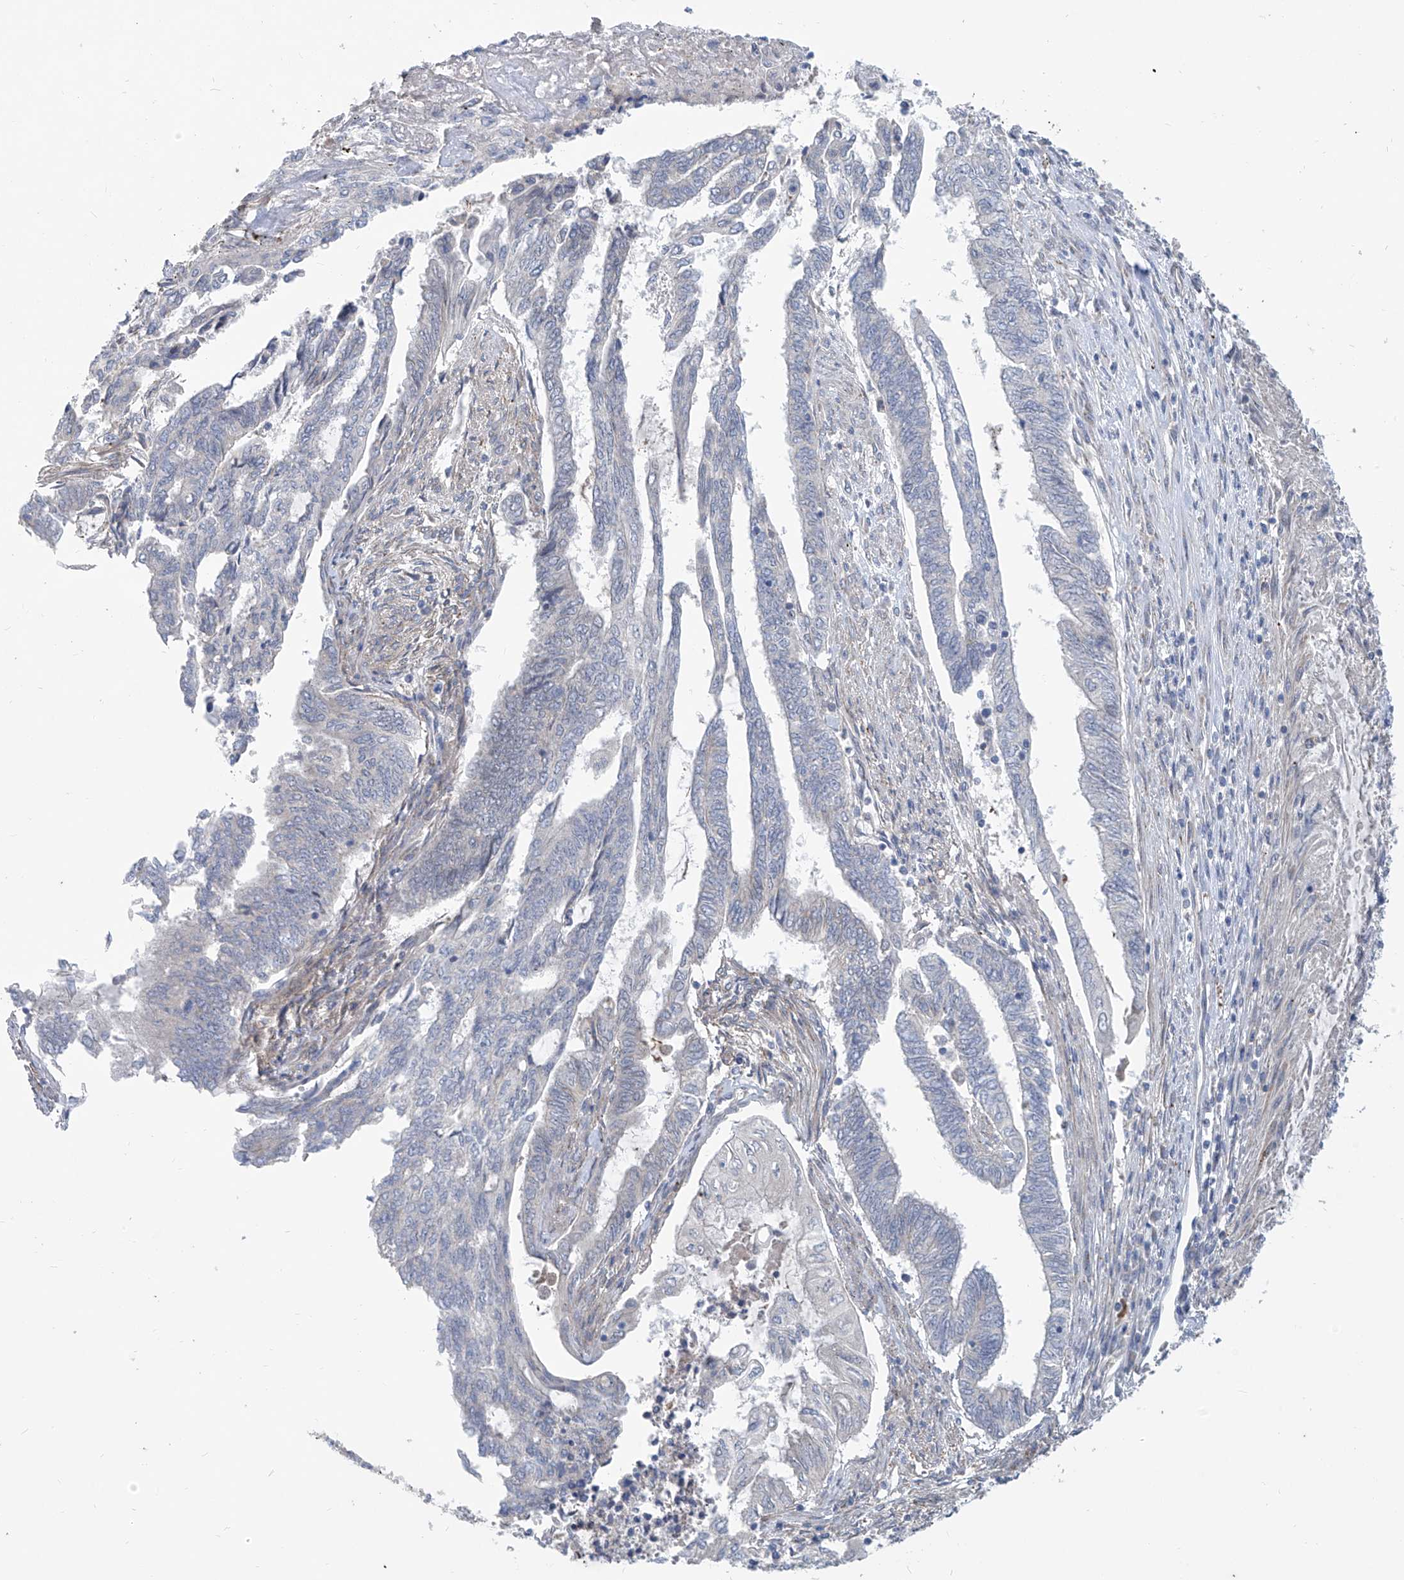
{"staining": {"intensity": "negative", "quantity": "none", "location": "none"}, "tissue": "endometrial cancer", "cell_type": "Tumor cells", "image_type": "cancer", "snomed": [{"axis": "morphology", "description": "Adenocarcinoma, NOS"}, {"axis": "topography", "description": "Uterus"}, {"axis": "topography", "description": "Endometrium"}], "caption": "This is an immunohistochemistry (IHC) photomicrograph of human endometrial adenocarcinoma. There is no expression in tumor cells.", "gene": "KRTAP25-1", "patient": {"sex": "female", "age": 70}}